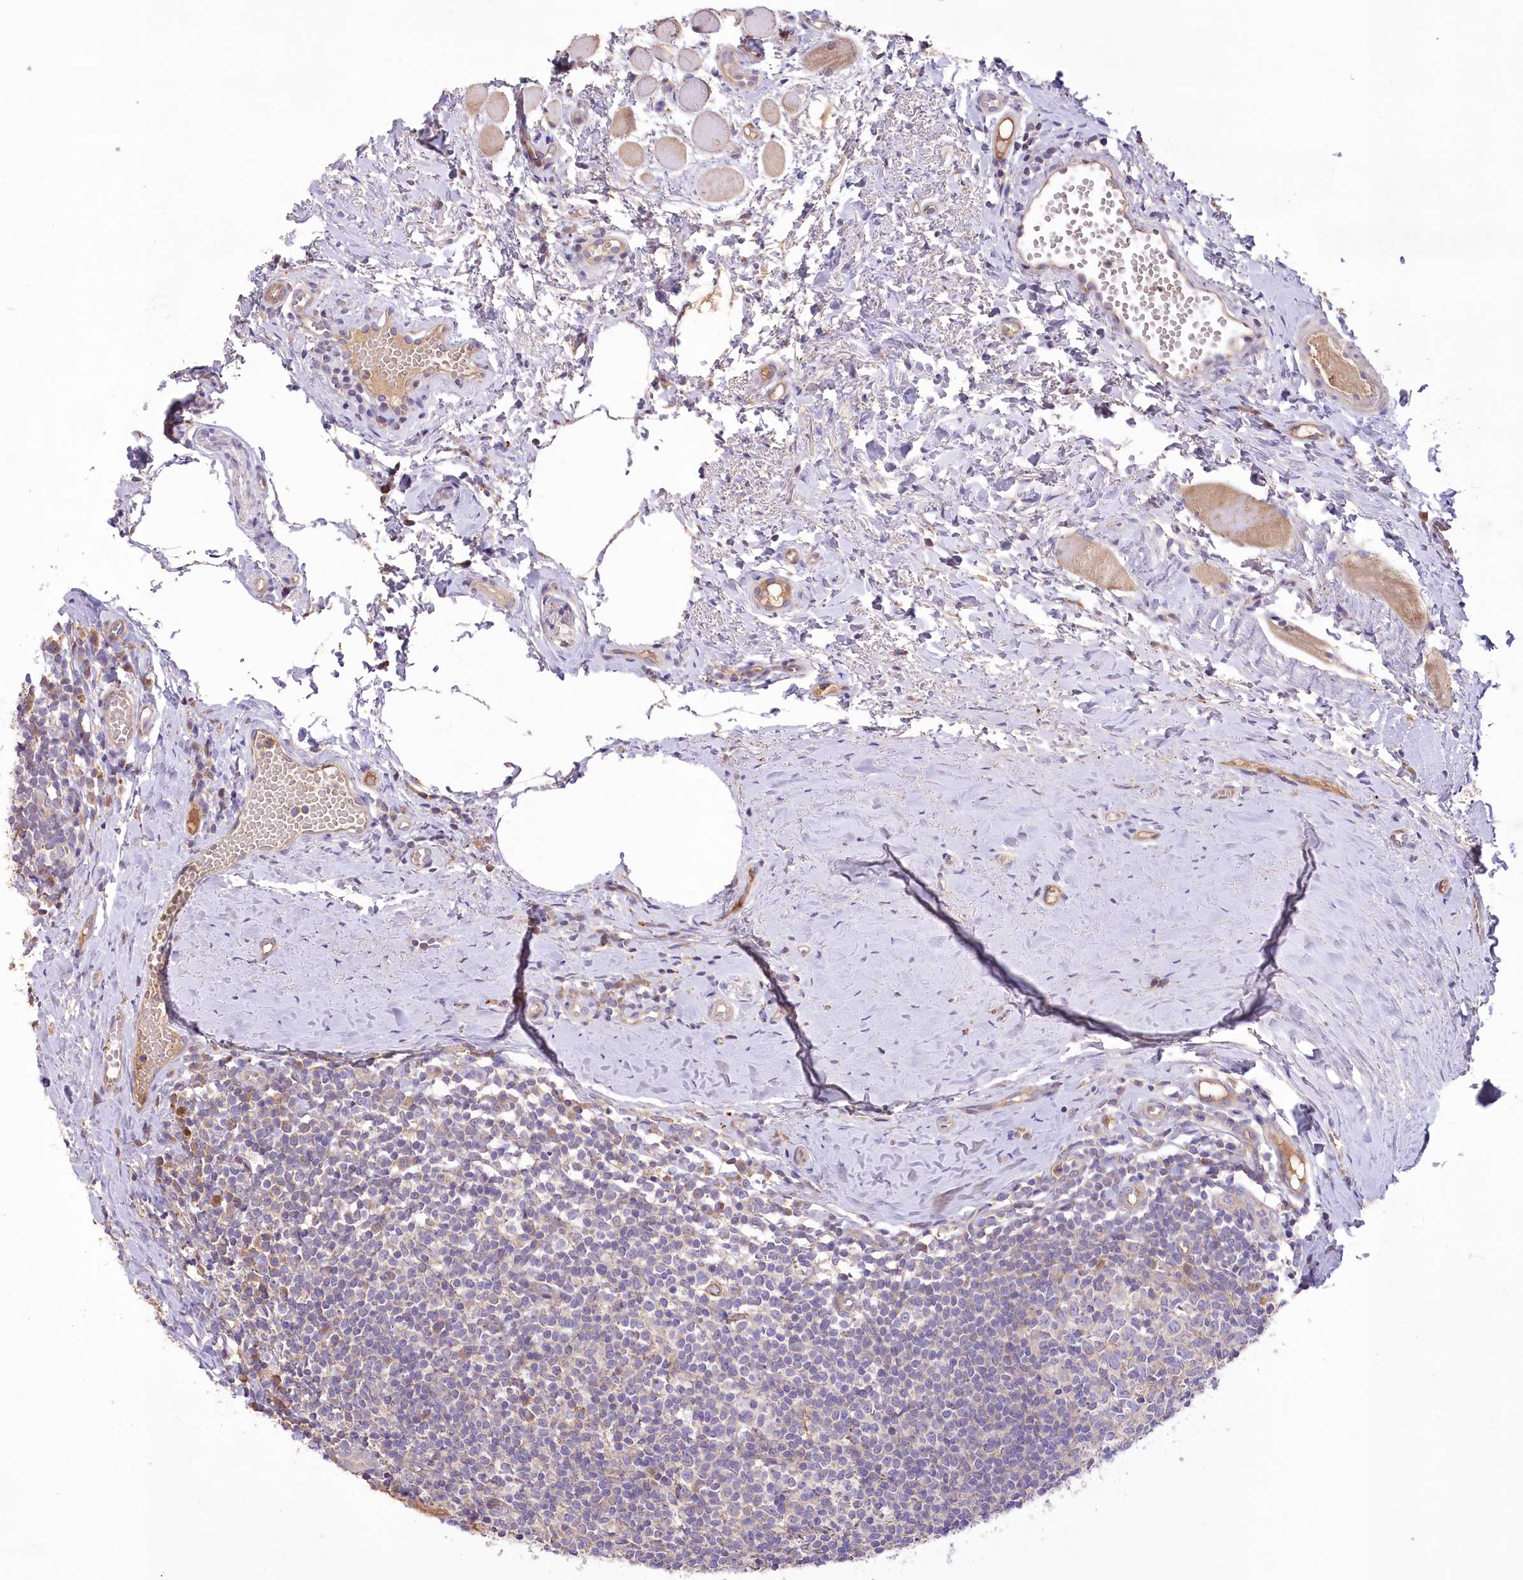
{"staining": {"intensity": "weak", "quantity": "<25%", "location": "cytoplasmic/membranous"}, "tissue": "tonsil", "cell_type": "Germinal center cells", "image_type": "normal", "snomed": [{"axis": "morphology", "description": "Normal tissue, NOS"}, {"axis": "topography", "description": "Tonsil"}], "caption": "Immunohistochemistry of normal tonsil exhibits no expression in germinal center cells.", "gene": "PBLD", "patient": {"sex": "female", "age": 19}}